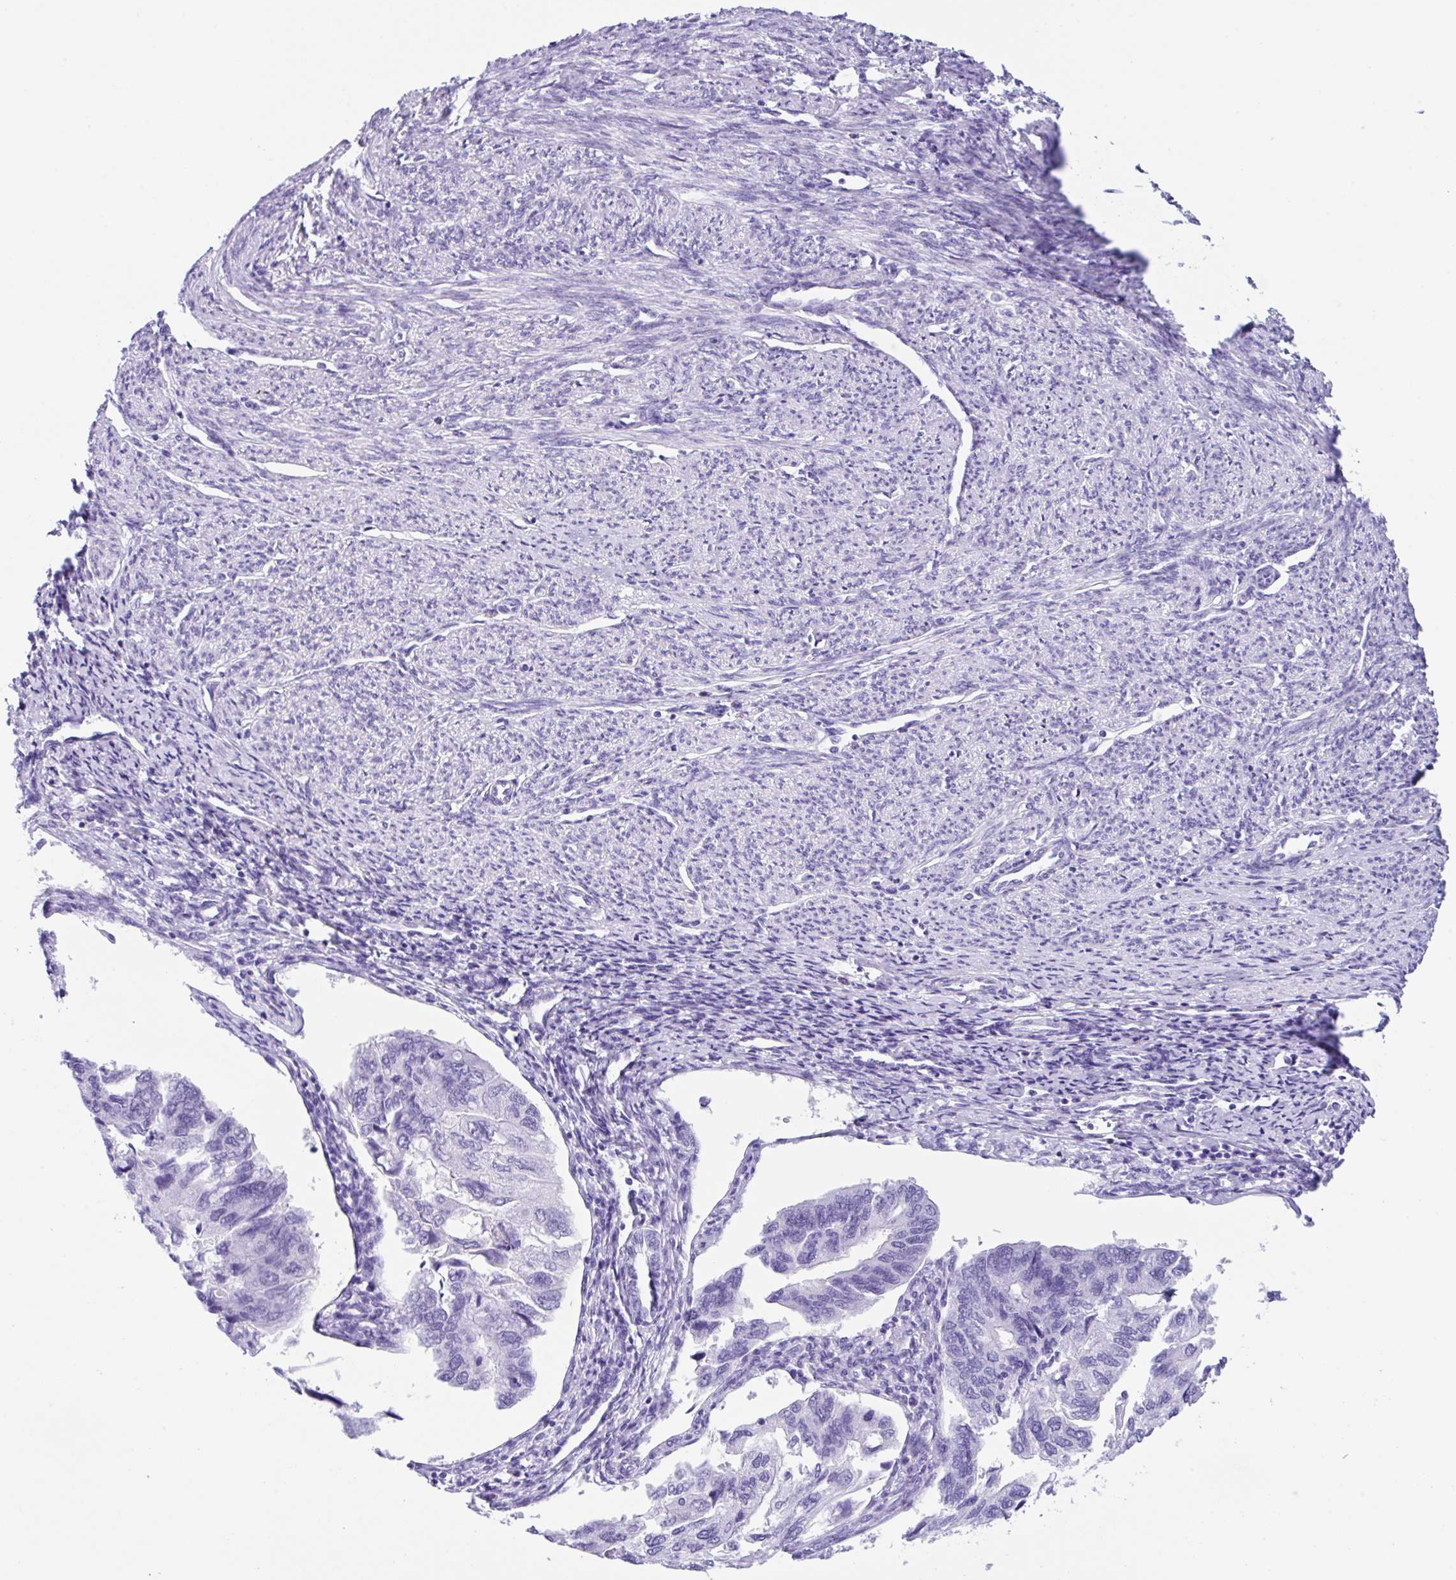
{"staining": {"intensity": "negative", "quantity": "none", "location": "none"}, "tissue": "endometrial cancer", "cell_type": "Tumor cells", "image_type": "cancer", "snomed": [{"axis": "morphology", "description": "Carcinoma, NOS"}, {"axis": "topography", "description": "Uterus"}], "caption": "Histopathology image shows no protein staining in tumor cells of endometrial cancer tissue. (IHC, brightfield microscopy, high magnification).", "gene": "CPA1", "patient": {"sex": "female", "age": 76}}